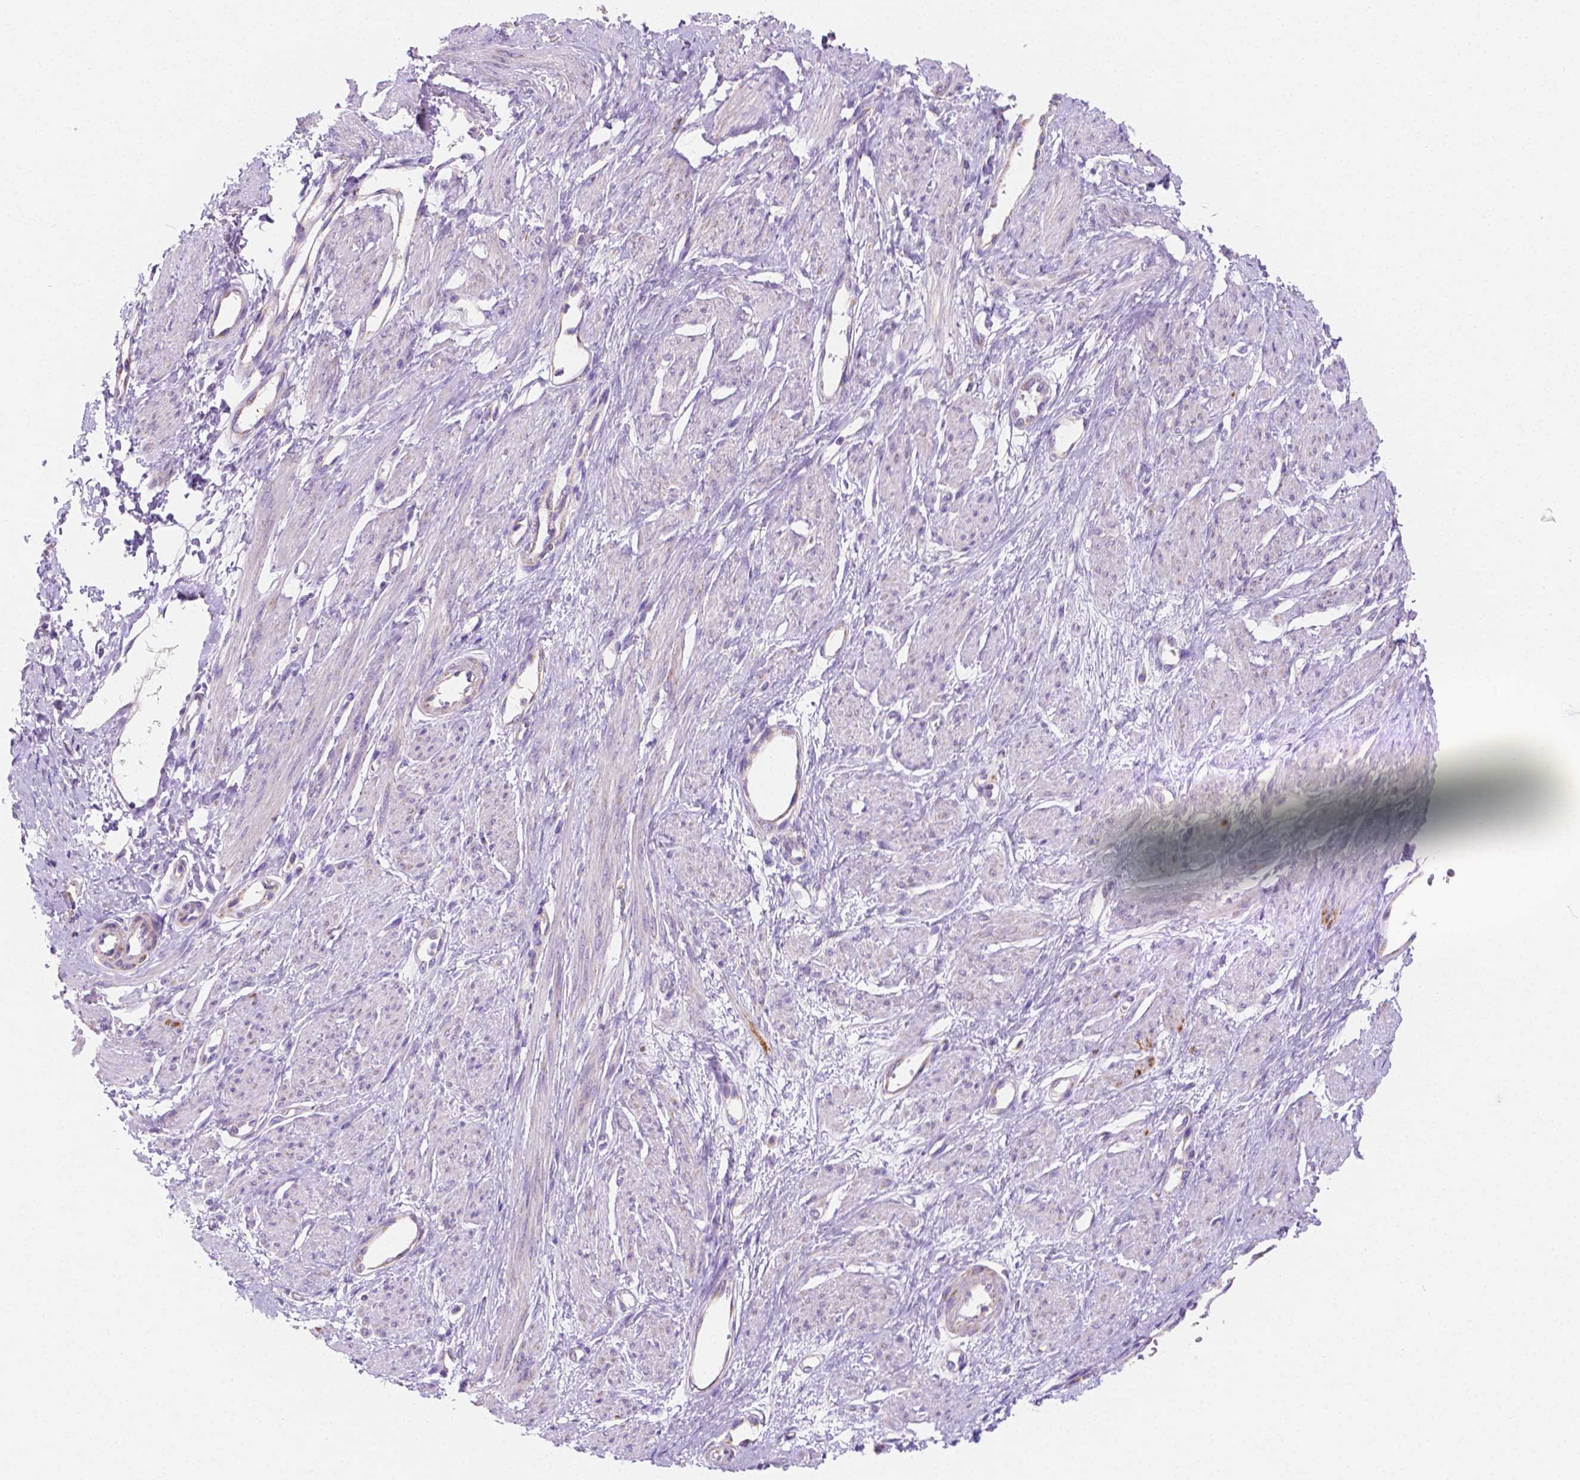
{"staining": {"intensity": "negative", "quantity": "none", "location": "none"}, "tissue": "smooth muscle", "cell_type": "Smooth muscle cells", "image_type": "normal", "snomed": [{"axis": "morphology", "description": "Normal tissue, NOS"}, {"axis": "topography", "description": "Smooth muscle"}, {"axis": "topography", "description": "Uterus"}], "caption": "Protein analysis of benign smooth muscle exhibits no significant positivity in smooth muscle cells.", "gene": "SGTB", "patient": {"sex": "female", "age": 39}}